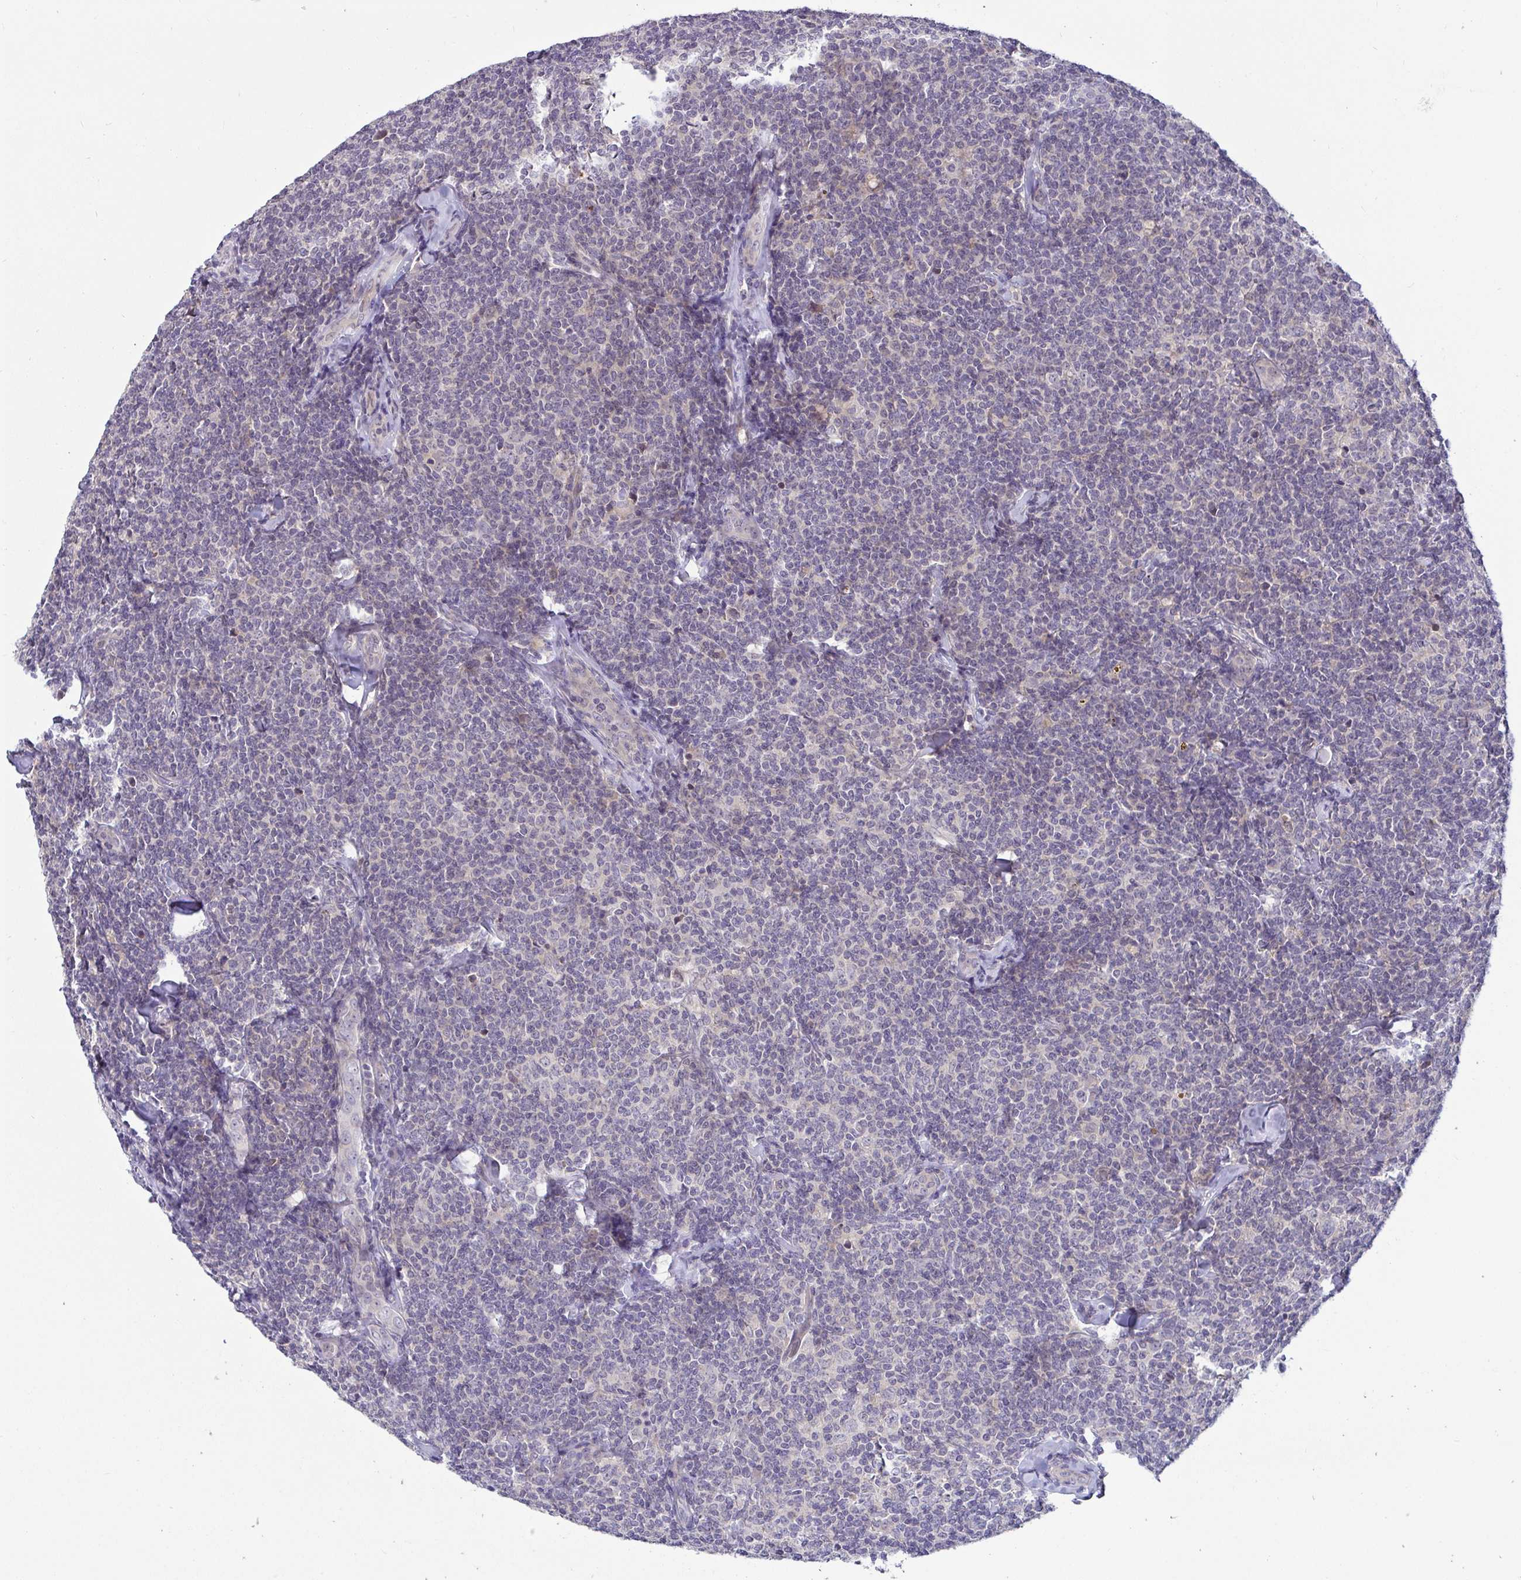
{"staining": {"intensity": "negative", "quantity": "none", "location": "none"}, "tissue": "lymphoma", "cell_type": "Tumor cells", "image_type": "cancer", "snomed": [{"axis": "morphology", "description": "Malignant lymphoma, non-Hodgkin's type, Low grade"}, {"axis": "topography", "description": "Lymph node"}], "caption": "Immunohistochemistry image of neoplastic tissue: malignant lymphoma, non-Hodgkin's type (low-grade) stained with DAB (3,3'-diaminobenzidine) reveals no significant protein positivity in tumor cells. (DAB immunohistochemistry visualized using brightfield microscopy, high magnification).", "gene": "GSTM1", "patient": {"sex": "female", "age": 56}}